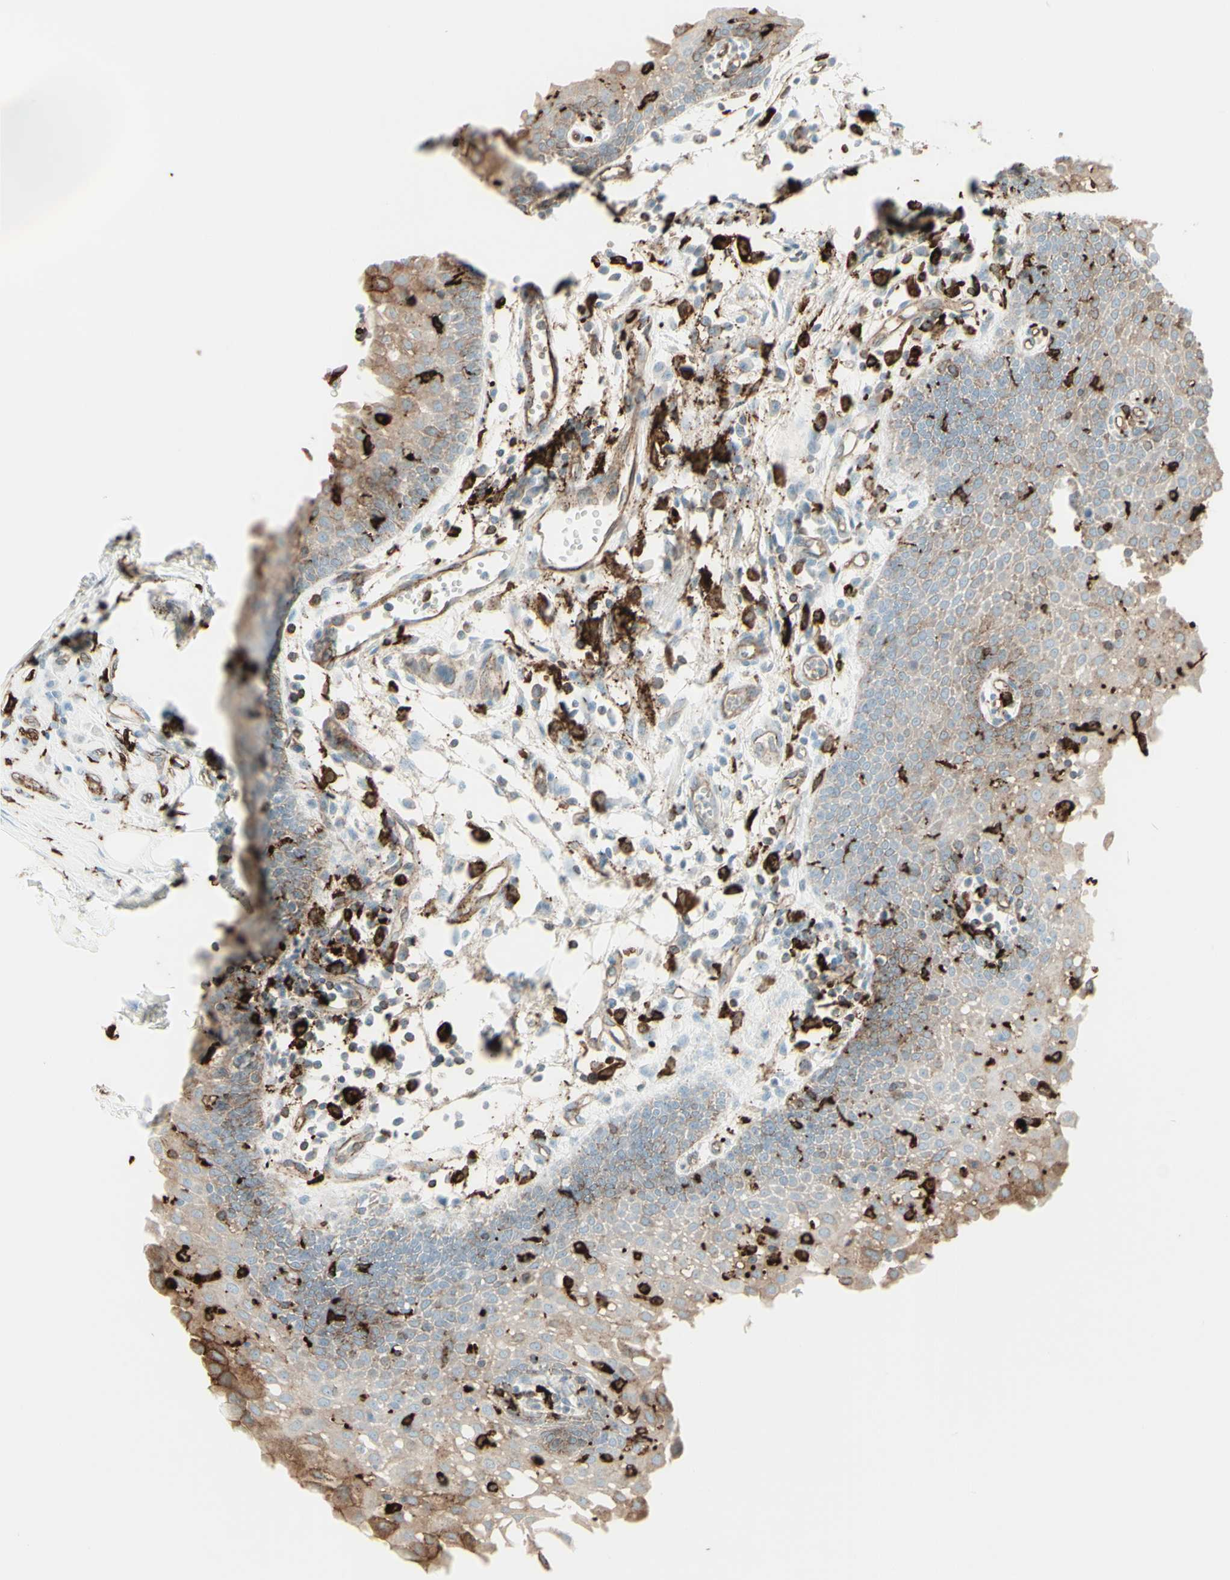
{"staining": {"intensity": "weak", "quantity": ">75%", "location": "cytoplasmic/membranous"}, "tissue": "urothelial cancer", "cell_type": "Tumor cells", "image_type": "cancer", "snomed": [{"axis": "morphology", "description": "Urothelial carcinoma, High grade"}, {"axis": "topography", "description": "Urinary bladder"}], "caption": "Immunohistochemistry image of neoplastic tissue: urothelial cancer stained using IHC demonstrates low levels of weak protein expression localized specifically in the cytoplasmic/membranous of tumor cells, appearing as a cytoplasmic/membranous brown color.", "gene": "HLA-DPB1", "patient": {"sex": "female", "age": 85}}